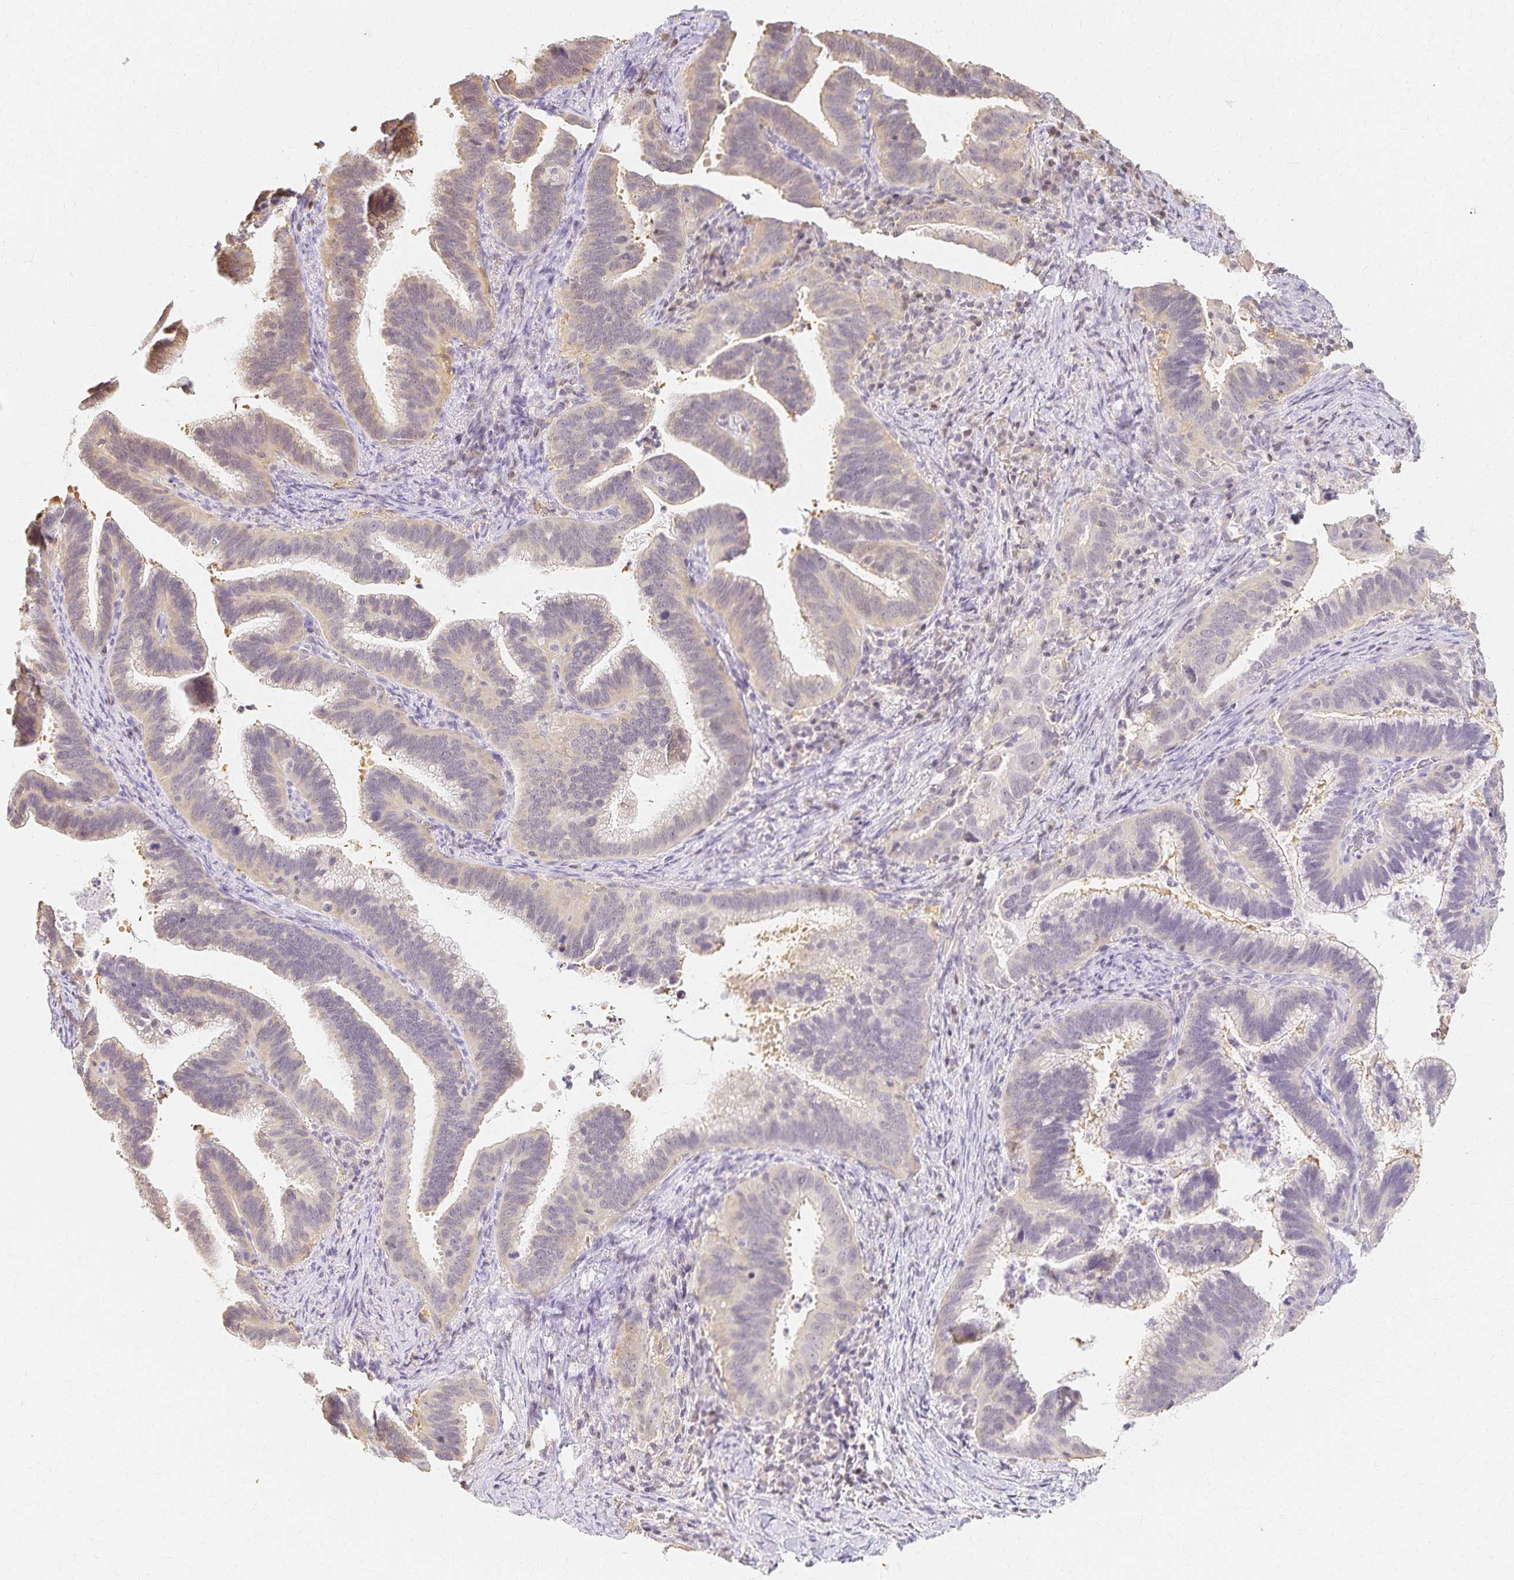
{"staining": {"intensity": "weak", "quantity": "<25%", "location": "cytoplasmic/membranous"}, "tissue": "cervical cancer", "cell_type": "Tumor cells", "image_type": "cancer", "snomed": [{"axis": "morphology", "description": "Adenocarcinoma, NOS"}, {"axis": "topography", "description": "Cervix"}], "caption": "An IHC photomicrograph of adenocarcinoma (cervical) is shown. There is no staining in tumor cells of adenocarcinoma (cervical).", "gene": "AZGP1", "patient": {"sex": "female", "age": 61}}